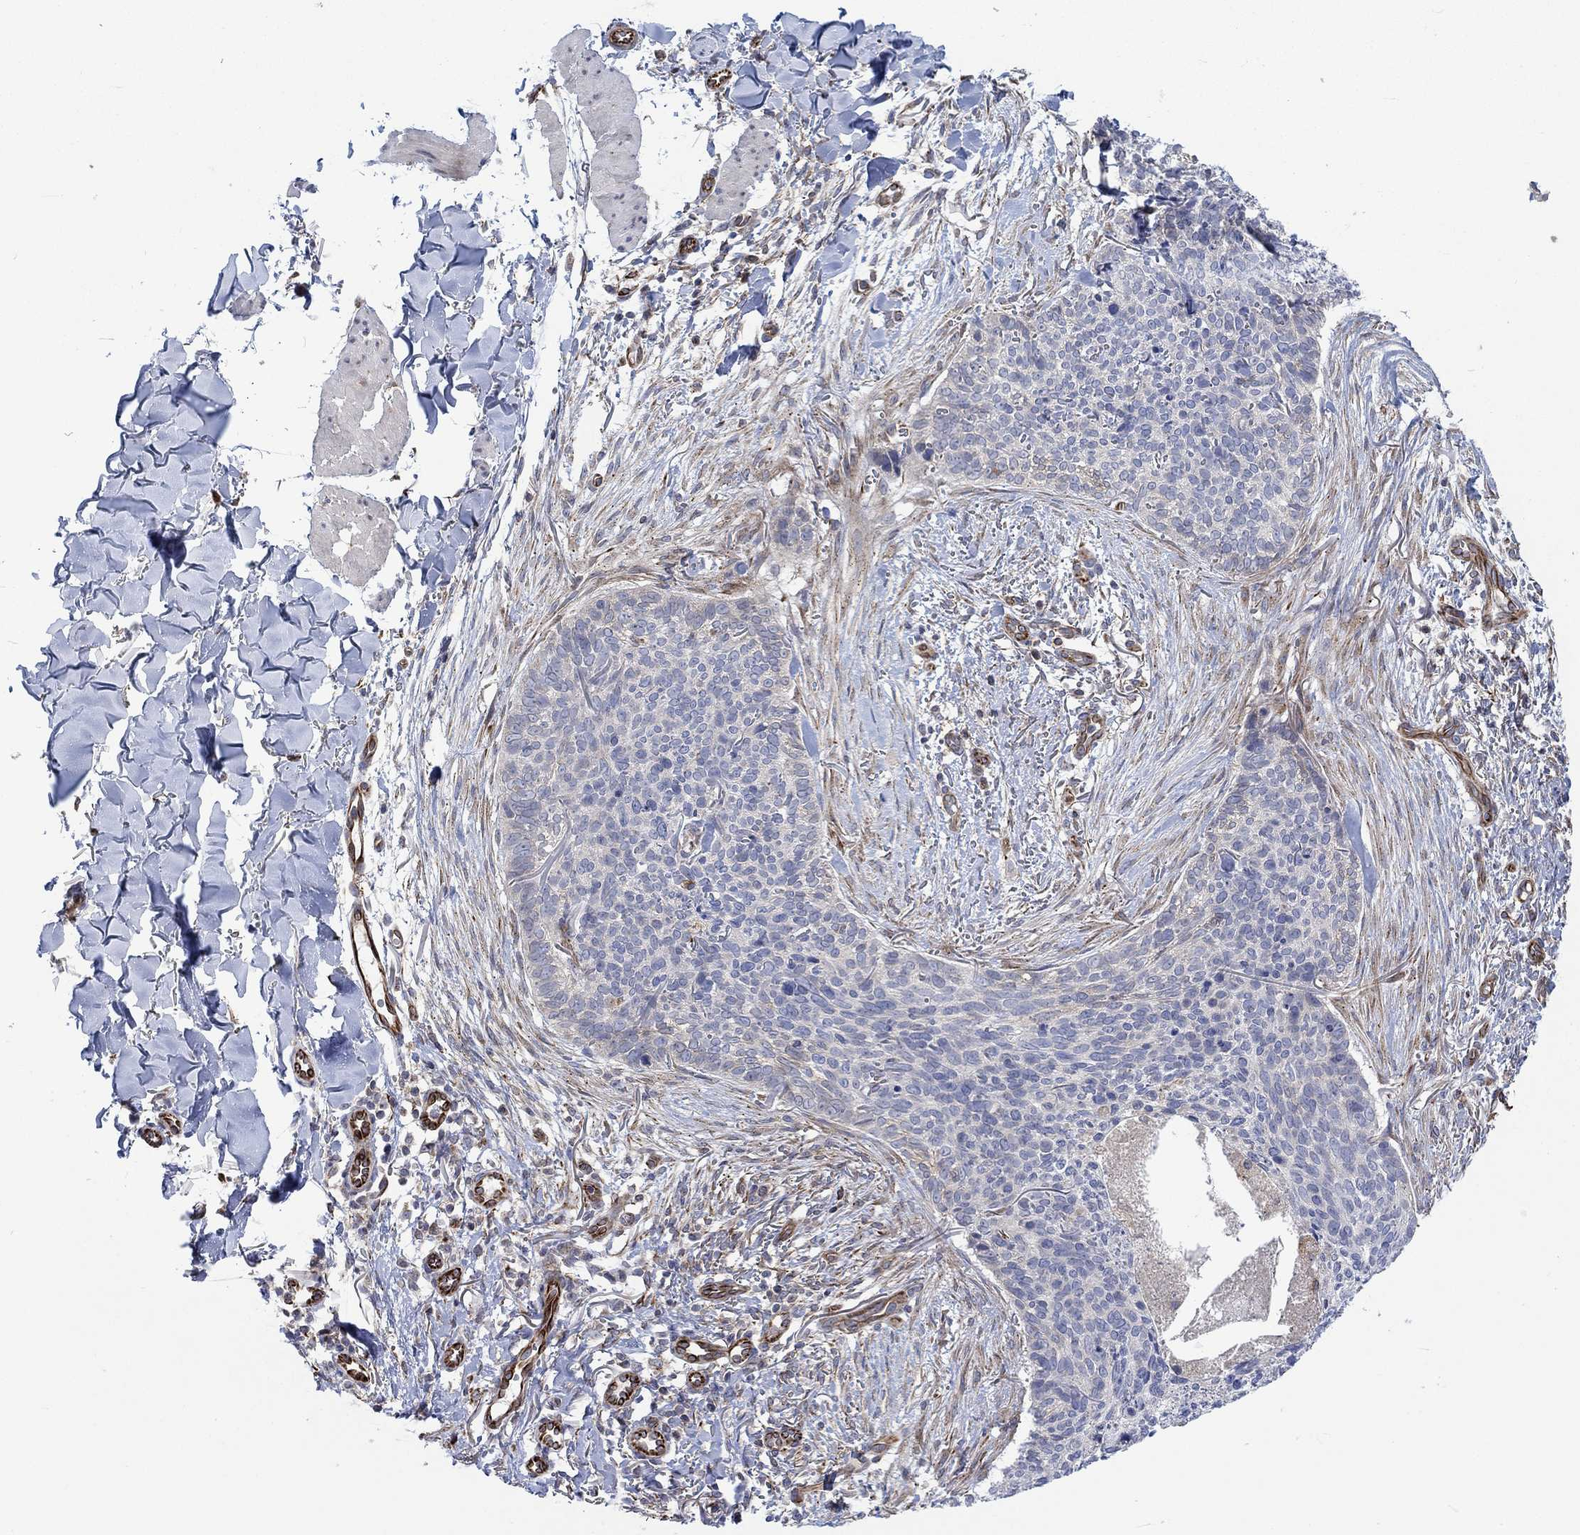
{"staining": {"intensity": "negative", "quantity": "none", "location": "none"}, "tissue": "skin cancer", "cell_type": "Tumor cells", "image_type": "cancer", "snomed": [{"axis": "morphology", "description": "Basal cell carcinoma"}, {"axis": "topography", "description": "Skin"}], "caption": "There is no significant expression in tumor cells of skin basal cell carcinoma.", "gene": "CAMK1D", "patient": {"sex": "male", "age": 64}}